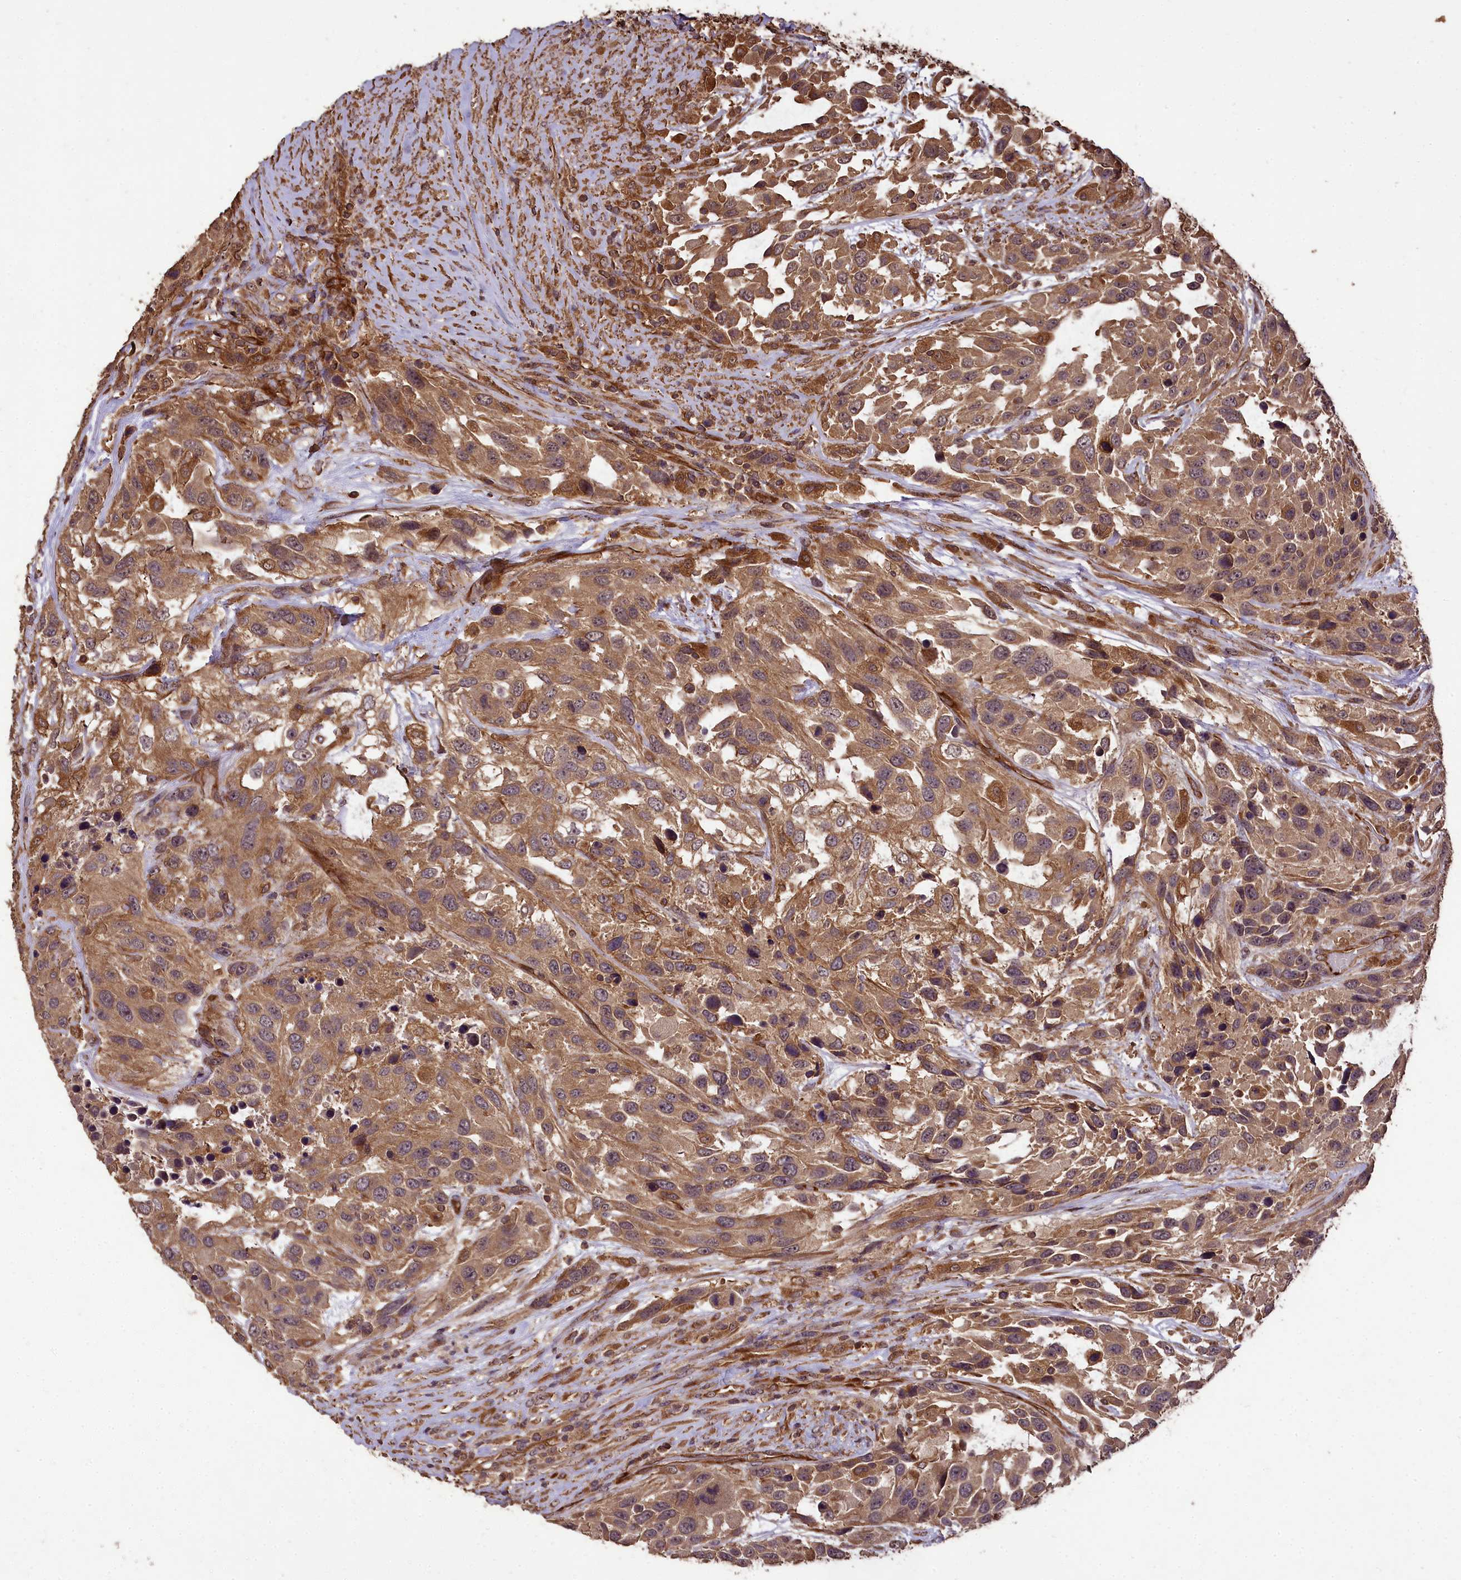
{"staining": {"intensity": "moderate", "quantity": ">75%", "location": "cytoplasmic/membranous"}, "tissue": "urothelial cancer", "cell_type": "Tumor cells", "image_type": "cancer", "snomed": [{"axis": "morphology", "description": "Urothelial carcinoma, High grade"}, {"axis": "topography", "description": "Urinary bladder"}], "caption": "DAB immunohistochemical staining of human high-grade urothelial carcinoma demonstrates moderate cytoplasmic/membranous protein expression in approximately >75% of tumor cells.", "gene": "TTLL10", "patient": {"sex": "female", "age": 70}}